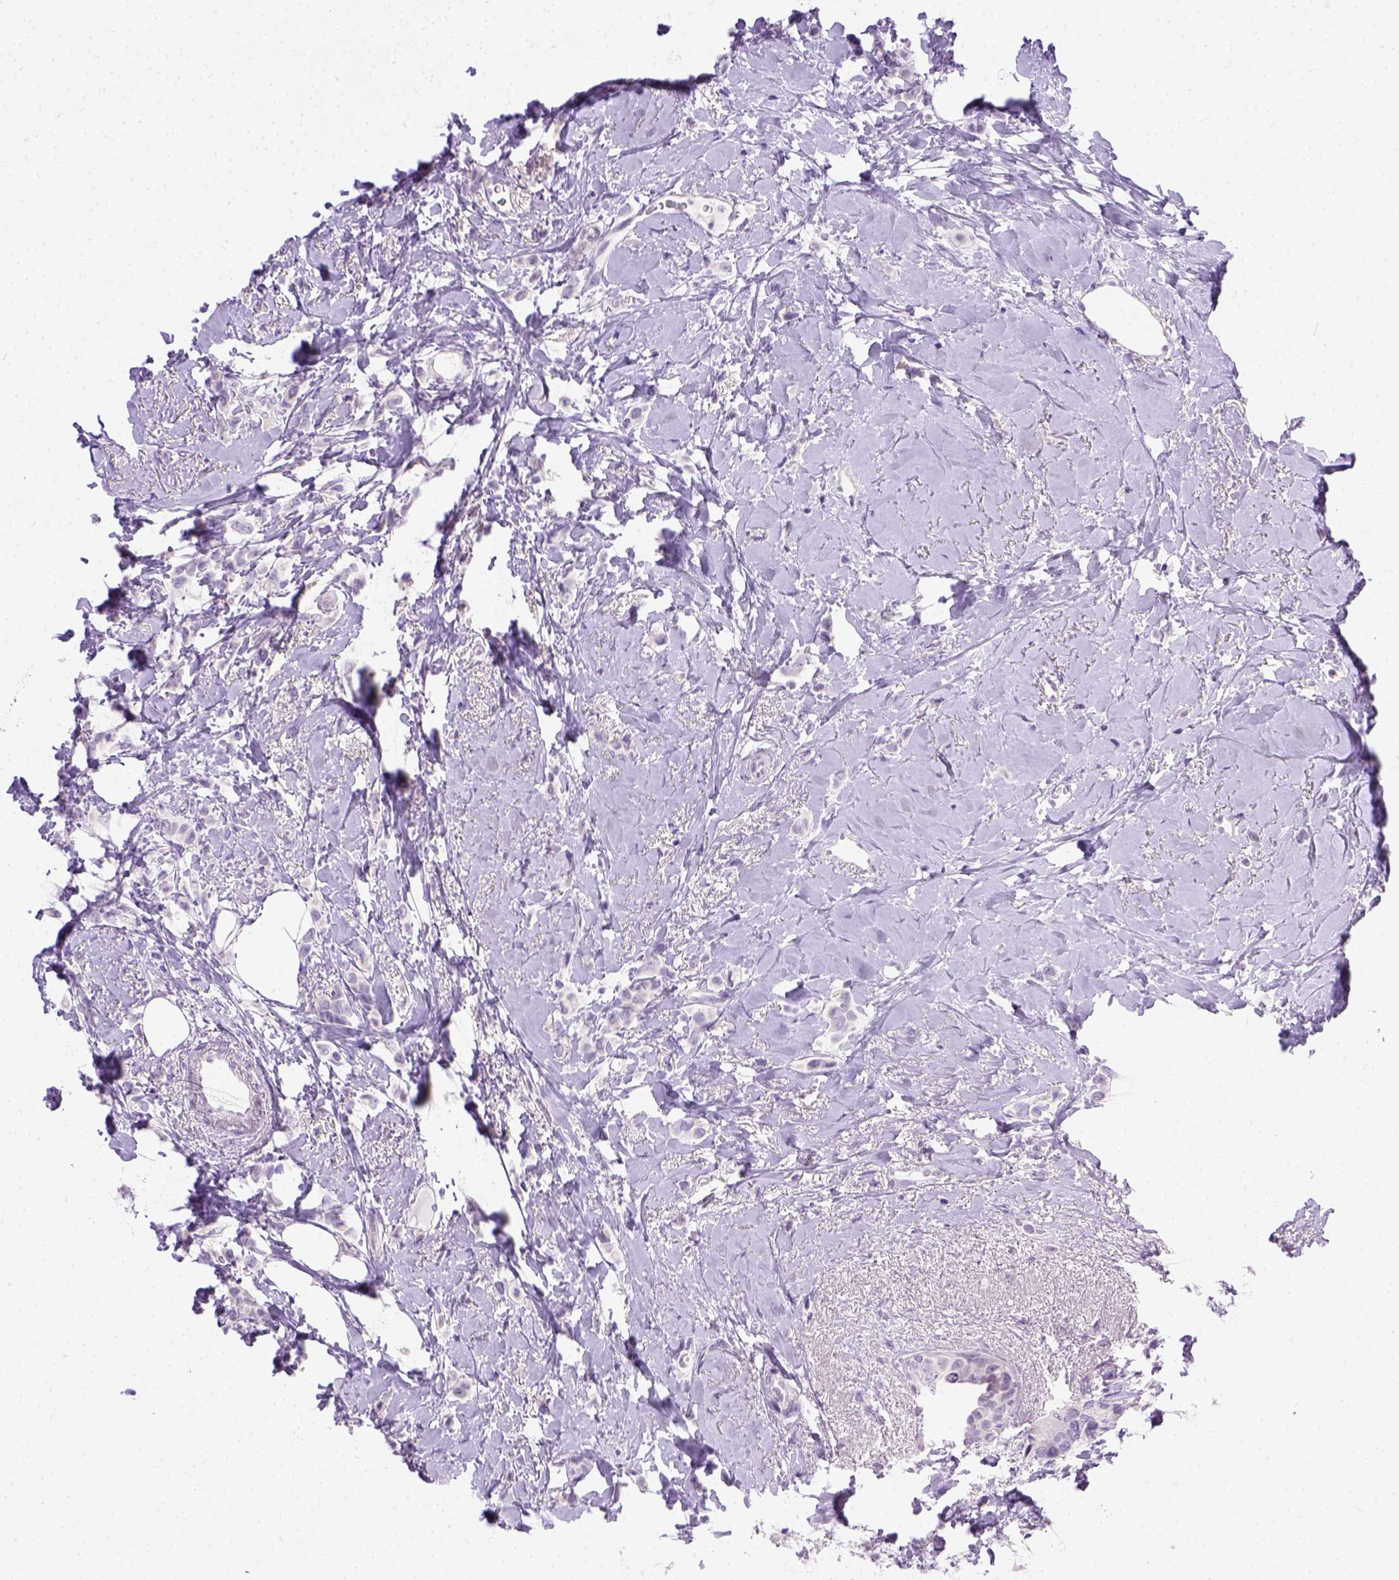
{"staining": {"intensity": "negative", "quantity": "none", "location": "none"}, "tissue": "breast cancer", "cell_type": "Tumor cells", "image_type": "cancer", "snomed": [{"axis": "morphology", "description": "Lobular carcinoma"}, {"axis": "topography", "description": "Breast"}], "caption": "The immunohistochemistry micrograph has no significant expression in tumor cells of breast lobular carcinoma tissue.", "gene": "FAM184B", "patient": {"sex": "female", "age": 66}}